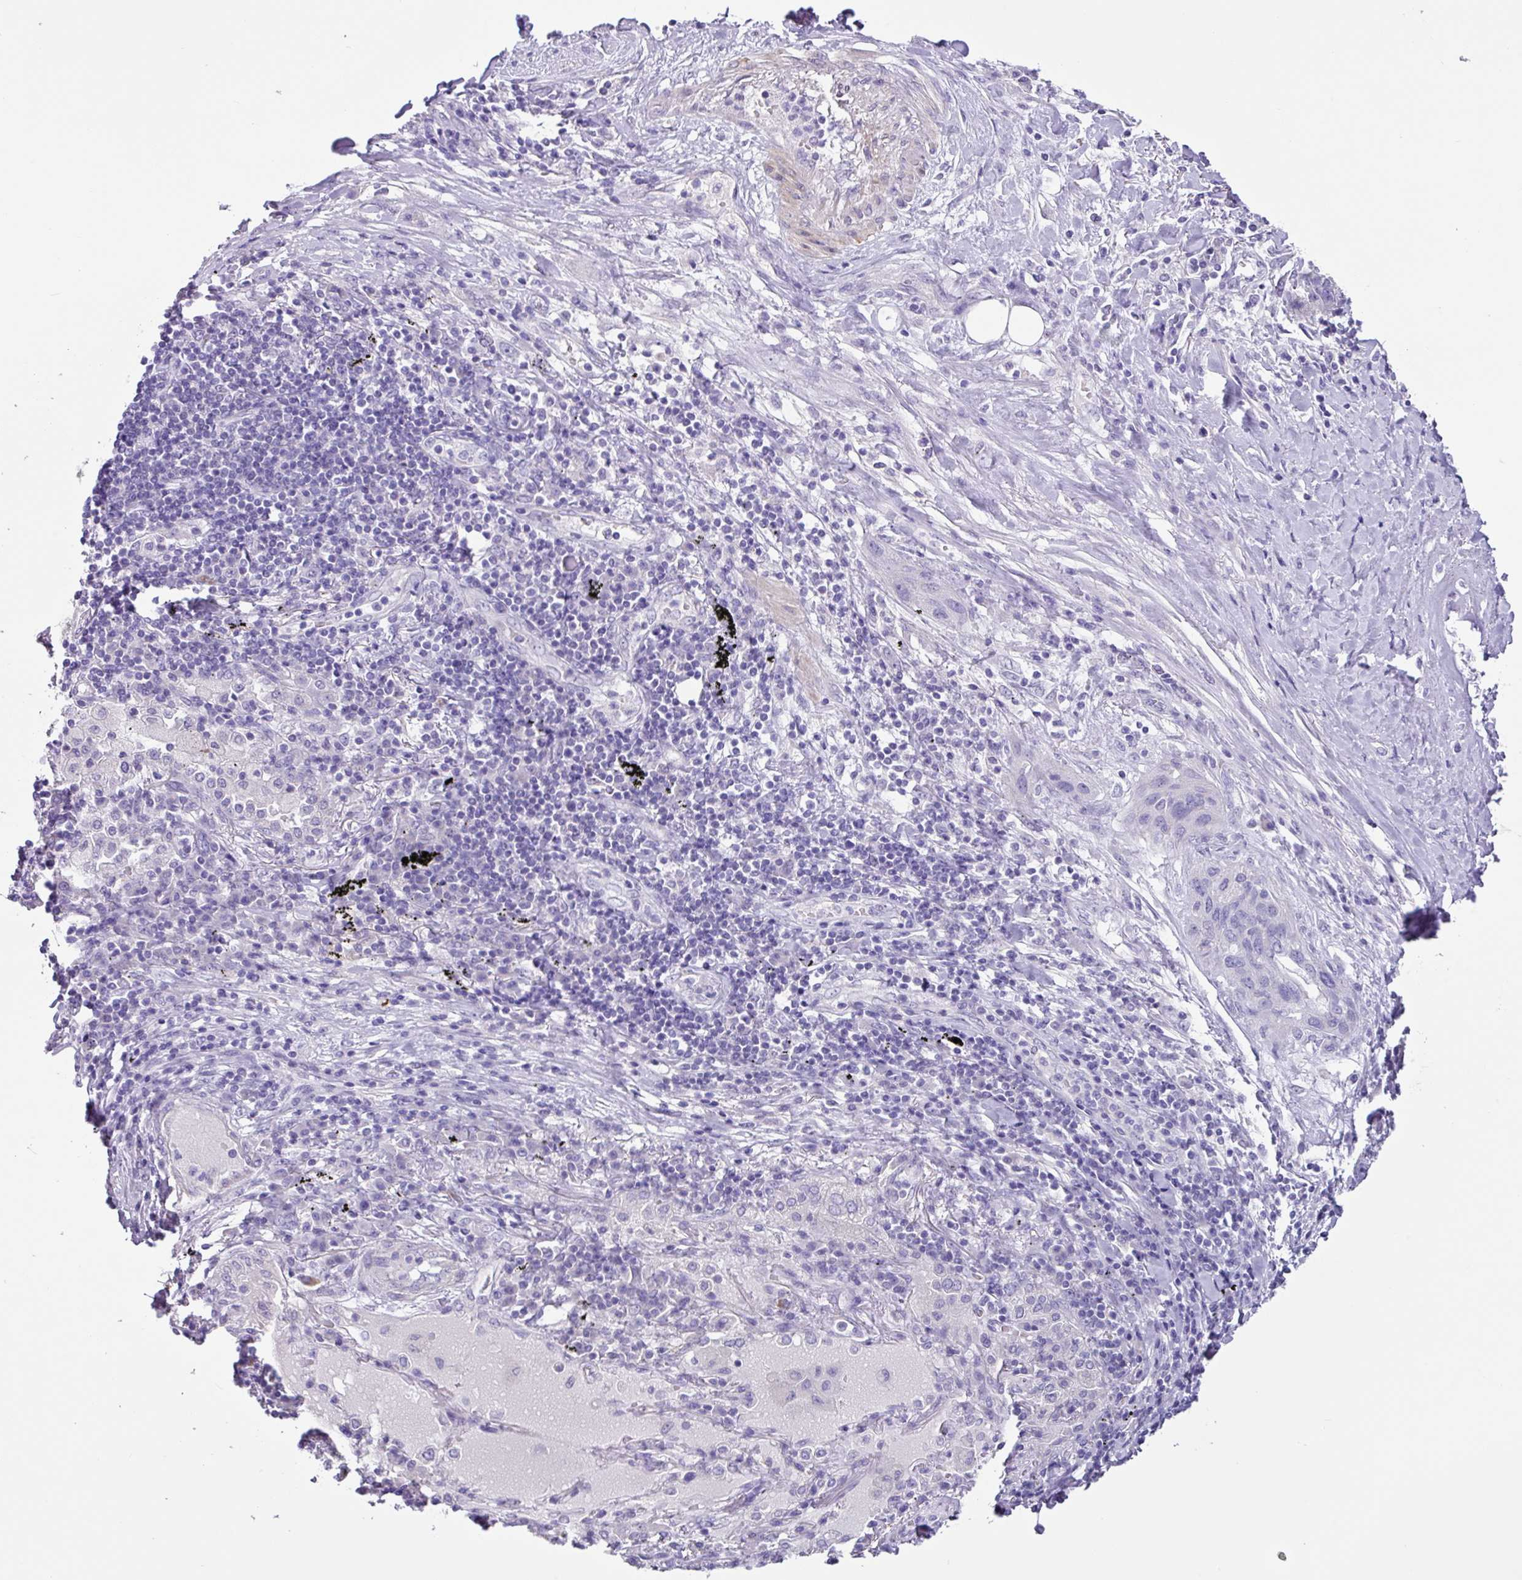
{"staining": {"intensity": "negative", "quantity": "none", "location": "none"}, "tissue": "lung cancer", "cell_type": "Tumor cells", "image_type": "cancer", "snomed": [{"axis": "morphology", "description": "Squamous cell carcinoma, NOS"}, {"axis": "topography", "description": "Lung"}], "caption": "Immunohistochemical staining of lung cancer (squamous cell carcinoma) demonstrates no significant positivity in tumor cells.", "gene": "OTX1", "patient": {"sex": "female", "age": 70}}